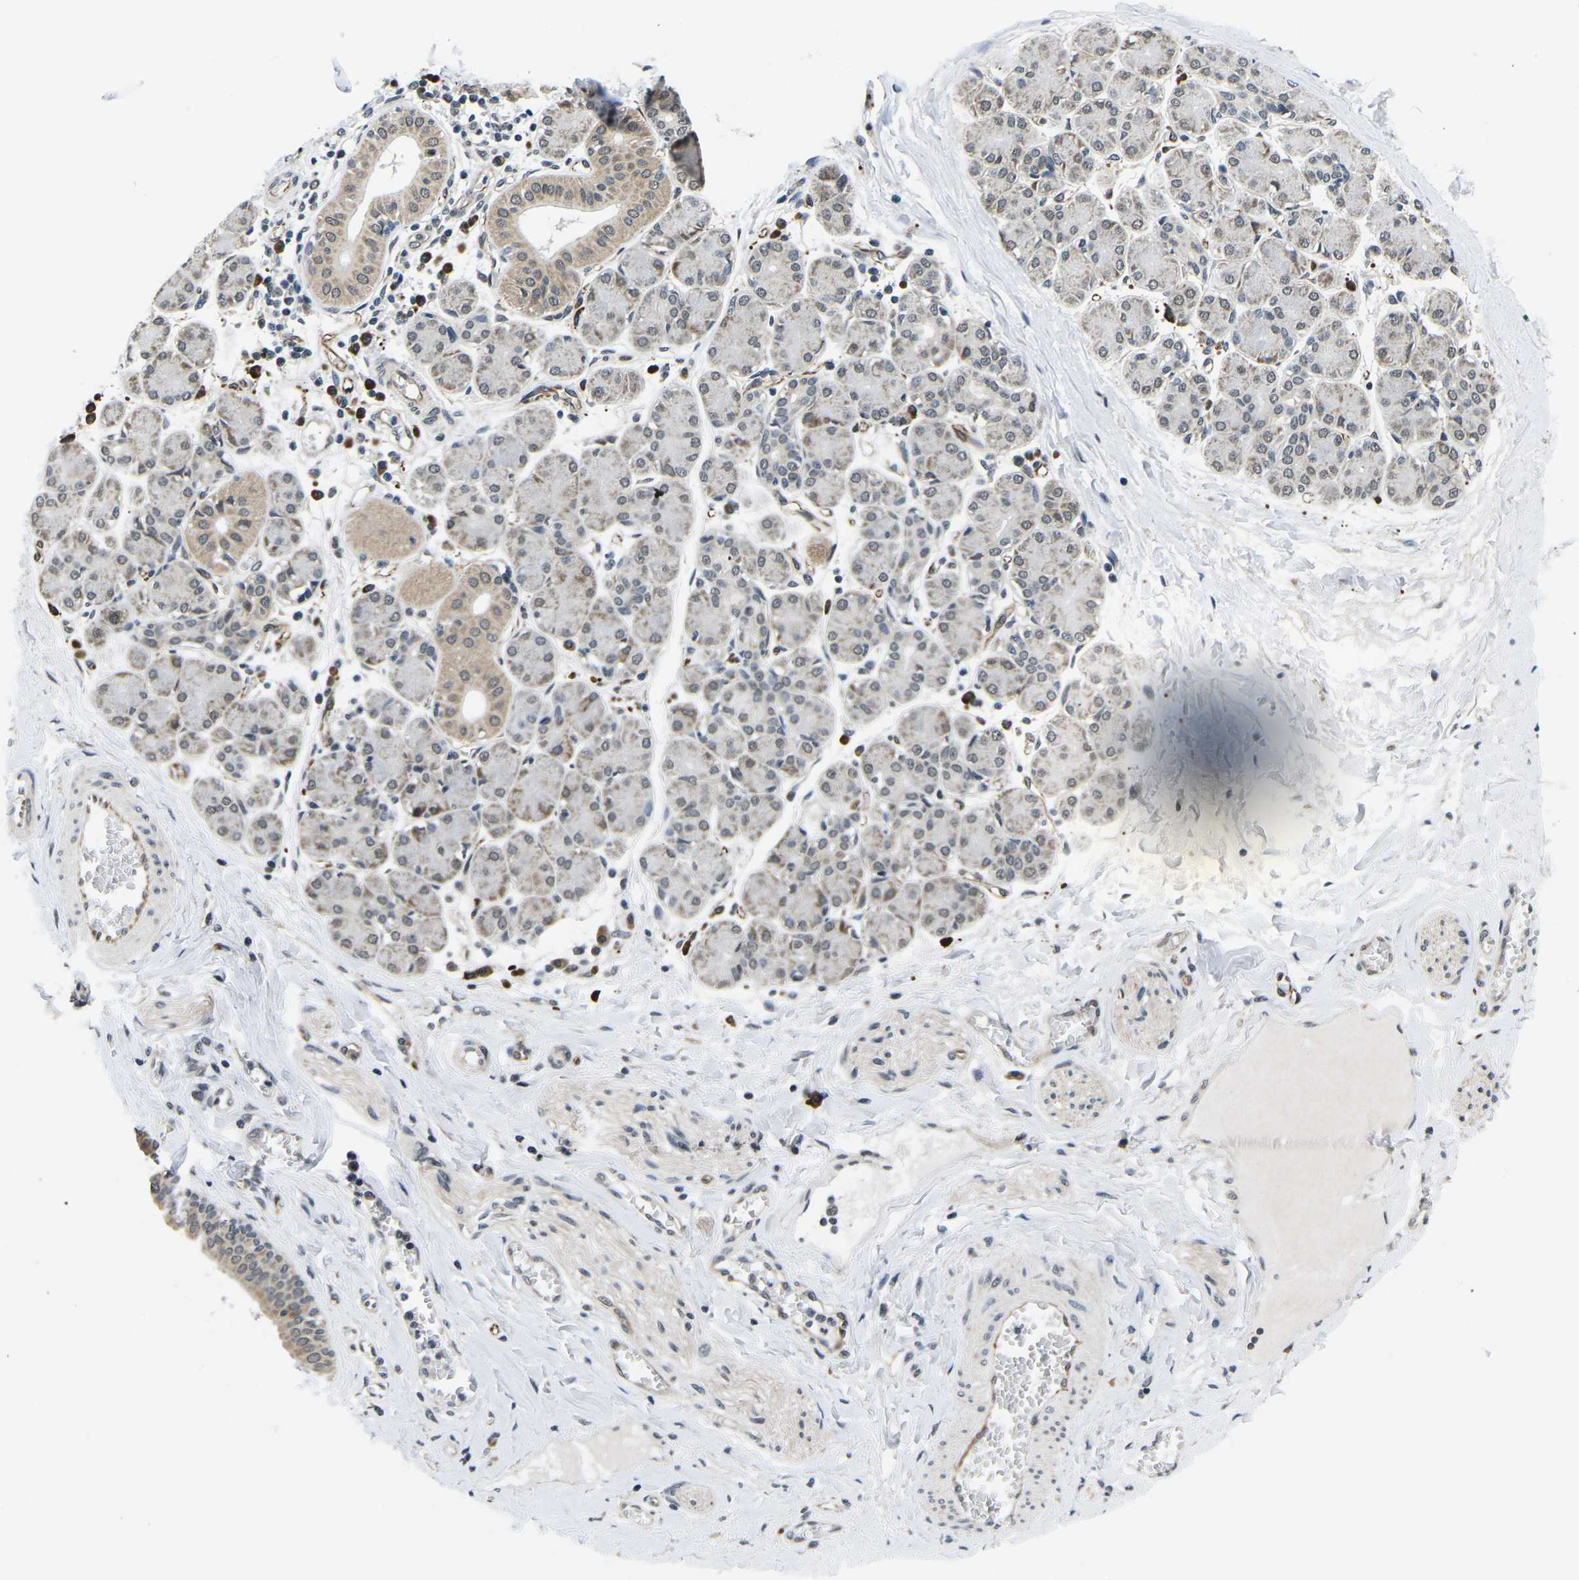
{"staining": {"intensity": "moderate", "quantity": "25%-75%", "location": "cytoplasmic/membranous"}, "tissue": "salivary gland", "cell_type": "Glandular cells", "image_type": "normal", "snomed": [{"axis": "morphology", "description": "Normal tissue, NOS"}, {"axis": "morphology", "description": "Inflammation, NOS"}, {"axis": "topography", "description": "Lymph node"}, {"axis": "topography", "description": "Salivary gland"}], "caption": "Immunohistochemical staining of unremarkable salivary gland reveals 25%-75% levels of moderate cytoplasmic/membranous protein expression in approximately 25%-75% of glandular cells.", "gene": "CCNE1", "patient": {"sex": "male", "age": 3}}